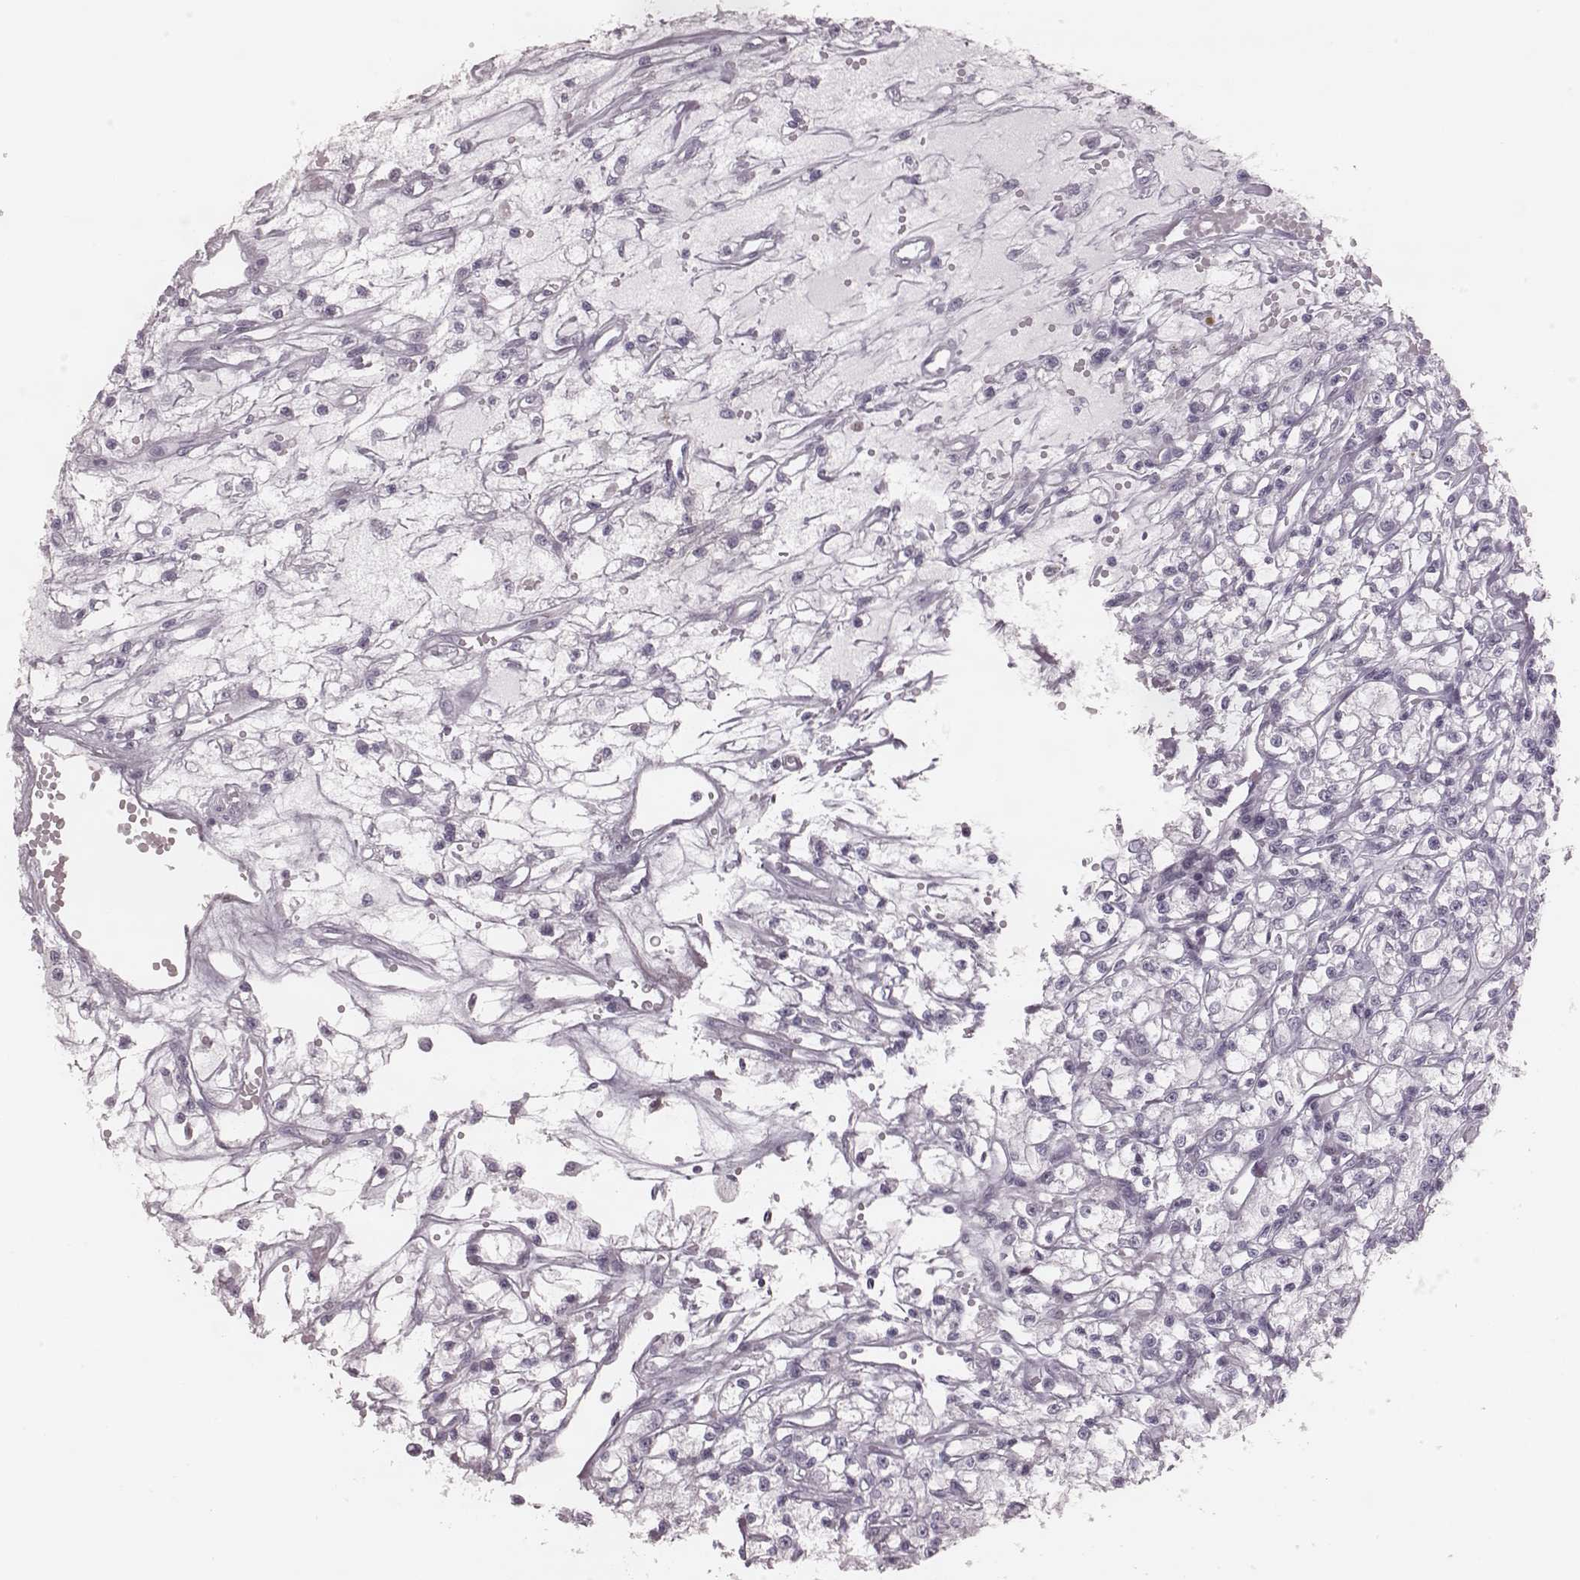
{"staining": {"intensity": "negative", "quantity": "none", "location": "none"}, "tissue": "renal cancer", "cell_type": "Tumor cells", "image_type": "cancer", "snomed": [{"axis": "morphology", "description": "Adenocarcinoma, NOS"}, {"axis": "topography", "description": "Kidney"}], "caption": "DAB (3,3'-diaminobenzidine) immunohistochemical staining of human renal cancer (adenocarcinoma) exhibits no significant staining in tumor cells.", "gene": "KRT74", "patient": {"sex": "female", "age": 59}}